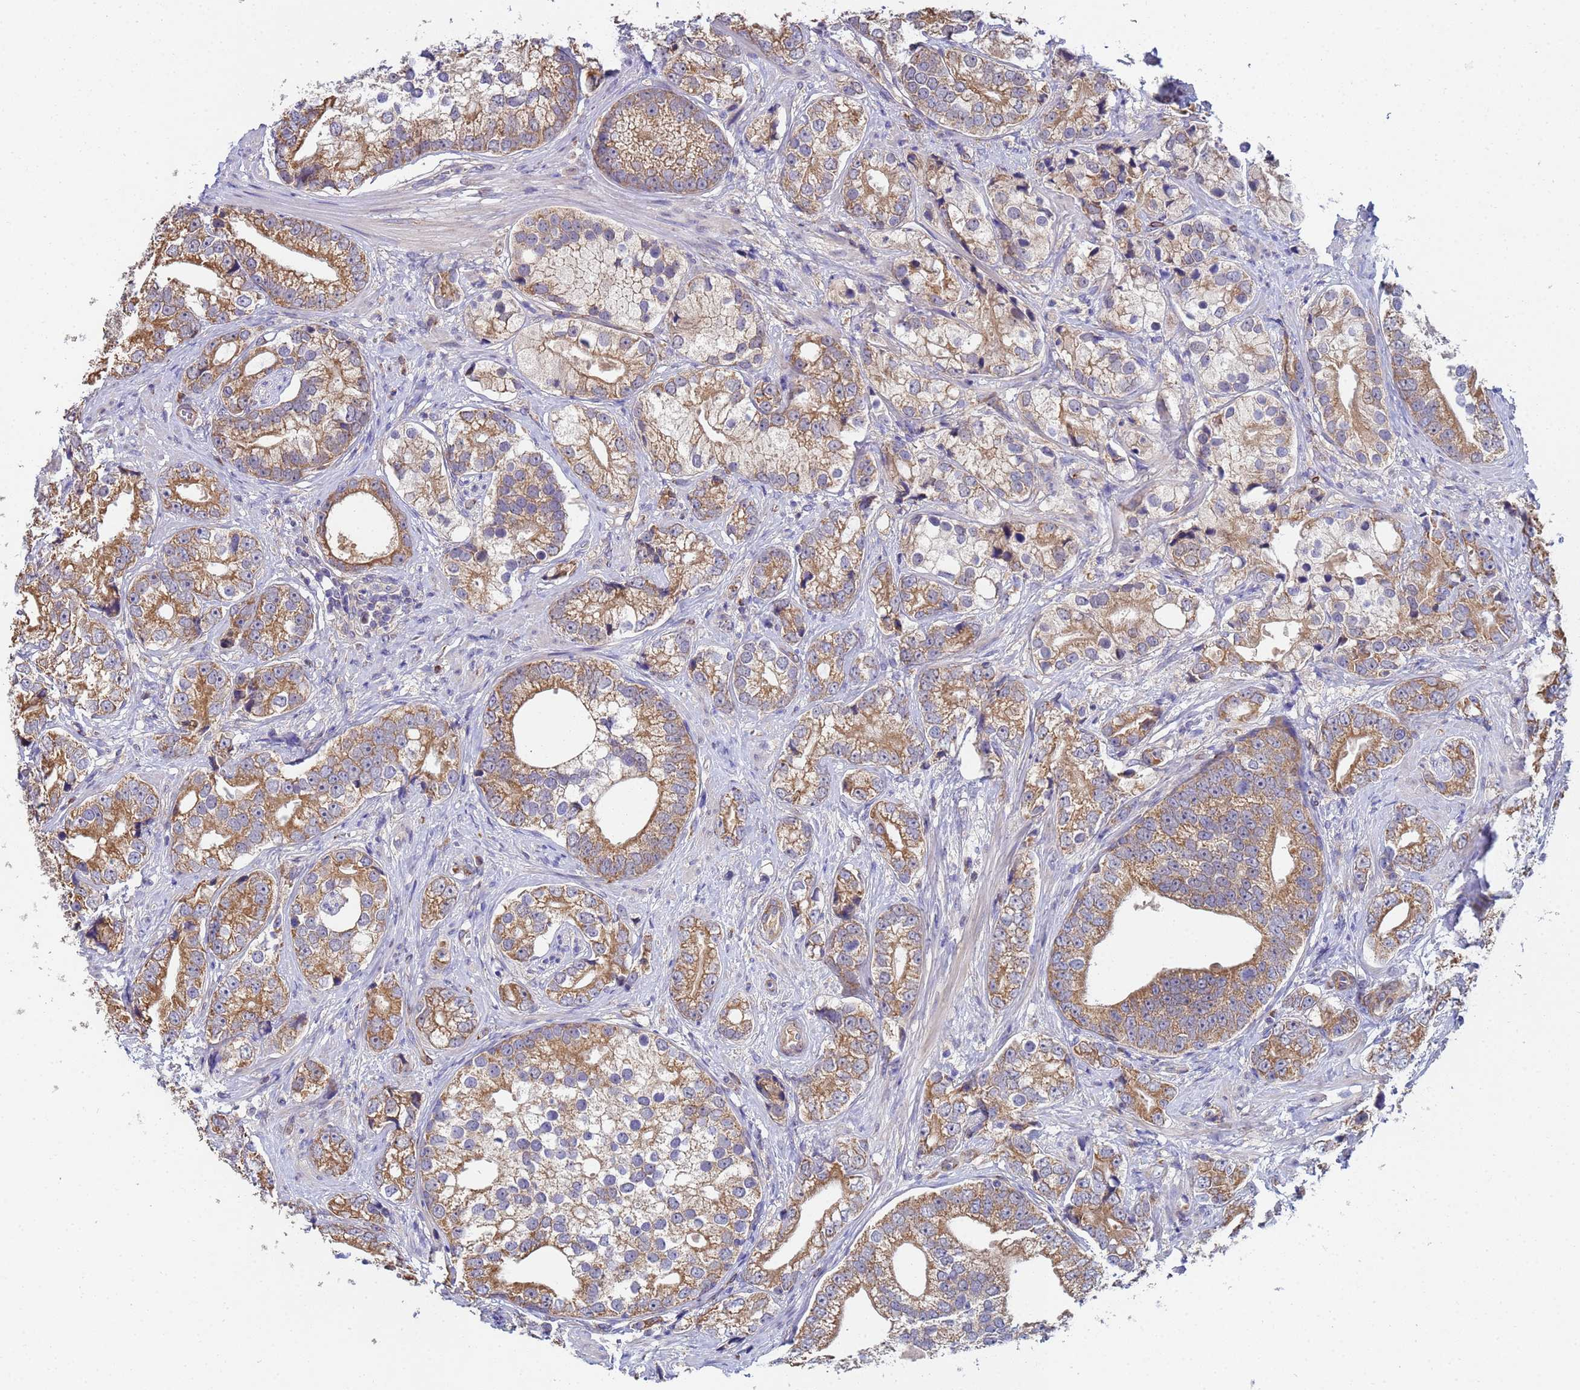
{"staining": {"intensity": "moderate", "quantity": ">75%", "location": "cytoplasmic/membranous"}, "tissue": "prostate cancer", "cell_type": "Tumor cells", "image_type": "cancer", "snomed": [{"axis": "morphology", "description": "Adenocarcinoma, High grade"}, {"axis": "topography", "description": "Prostate"}], "caption": "Human prostate cancer stained with a brown dye demonstrates moderate cytoplasmic/membranous positive positivity in approximately >75% of tumor cells.", "gene": "C5orf34", "patient": {"sex": "male", "age": 75}}